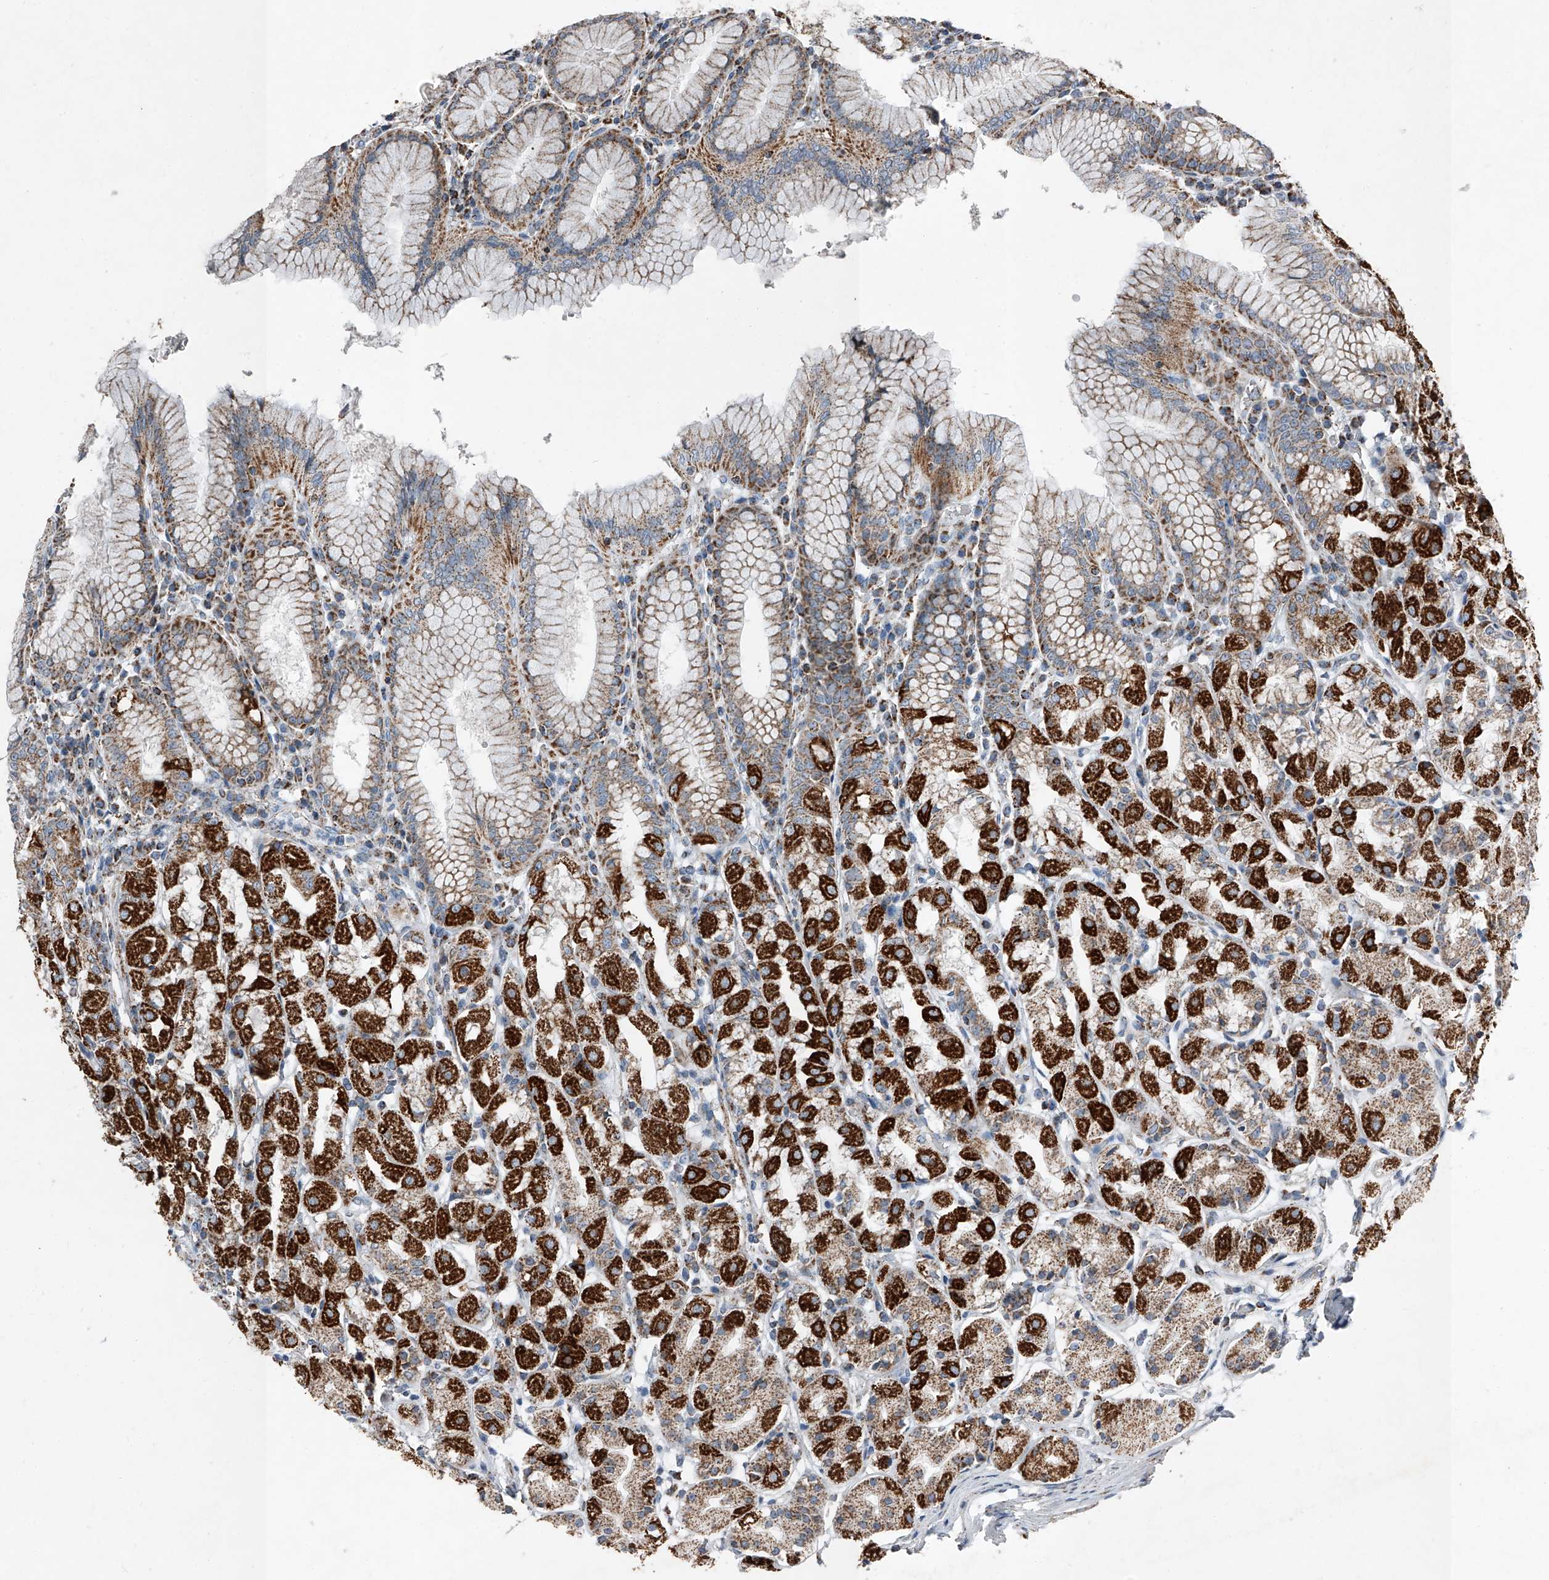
{"staining": {"intensity": "strong", "quantity": ">75%", "location": "cytoplasmic/membranous"}, "tissue": "stomach", "cell_type": "Glandular cells", "image_type": "normal", "snomed": [{"axis": "morphology", "description": "Normal tissue, NOS"}, {"axis": "topography", "description": "Stomach"}, {"axis": "topography", "description": "Stomach, lower"}], "caption": "Immunohistochemical staining of benign human stomach shows high levels of strong cytoplasmic/membranous staining in approximately >75% of glandular cells. The staining was performed using DAB (3,3'-diaminobenzidine), with brown indicating positive protein expression. Nuclei are stained blue with hematoxylin.", "gene": "CHRNA7", "patient": {"sex": "female", "age": 56}}